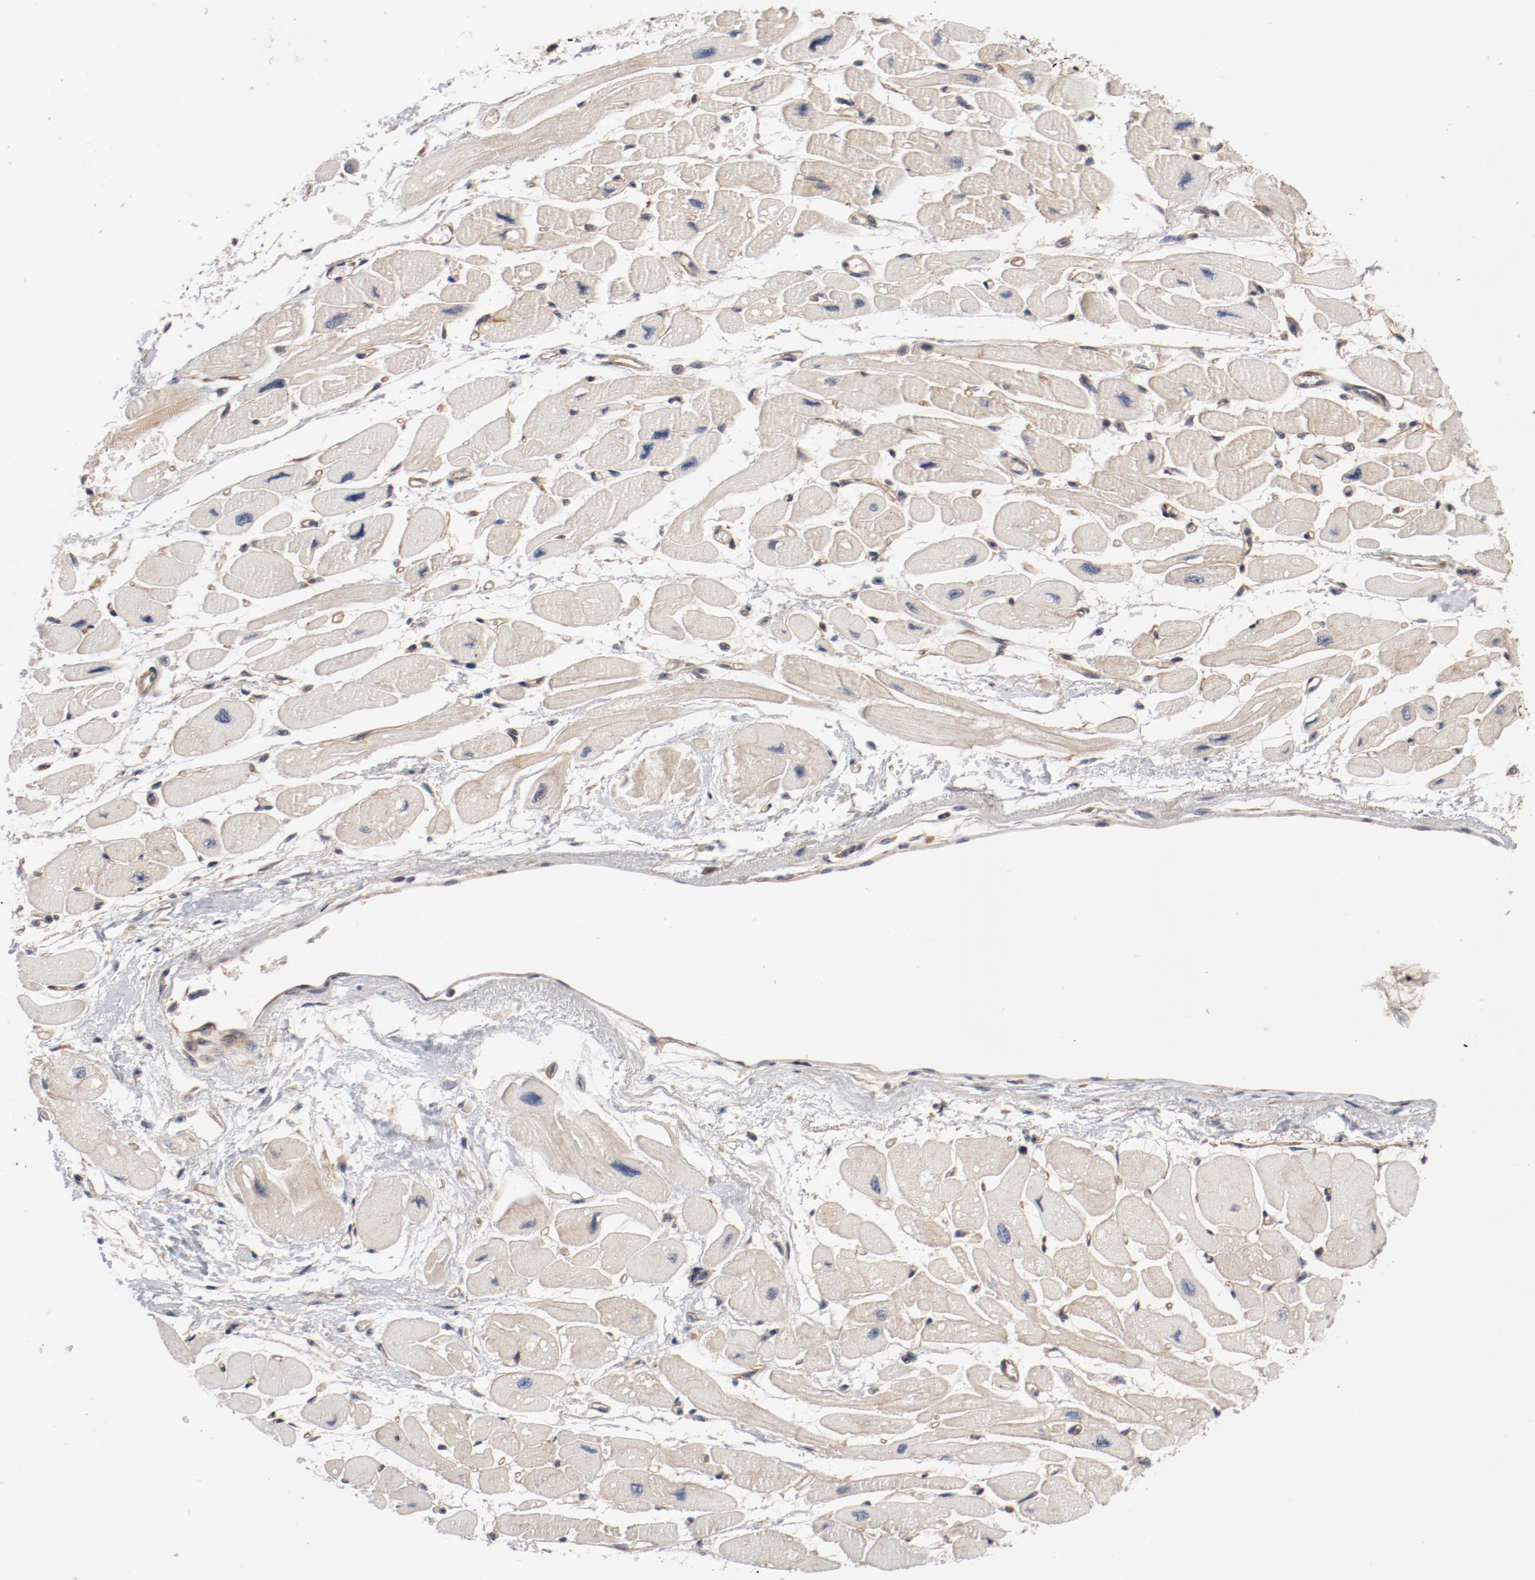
{"staining": {"intensity": "weak", "quantity": ">75%", "location": "cytoplasmic/membranous"}, "tissue": "heart muscle", "cell_type": "Cardiomyocytes", "image_type": "normal", "snomed": [{"axis": "morphology", "description": "Normal tissue, NOS"}, {"axis": "topography", "description": "Heart"}], "caption": "Cardiomyocytes exhibit weak cytoplasmic/membranous positivity in about >75% of cells in unremarkable heart muscle. (DAB (3,3'-diaminobenzidine) IHC, brown staining for protein, blue staining for nuclei).", "gene": "PITPNM2", "patient": {"sex": "female", "age": 54}}